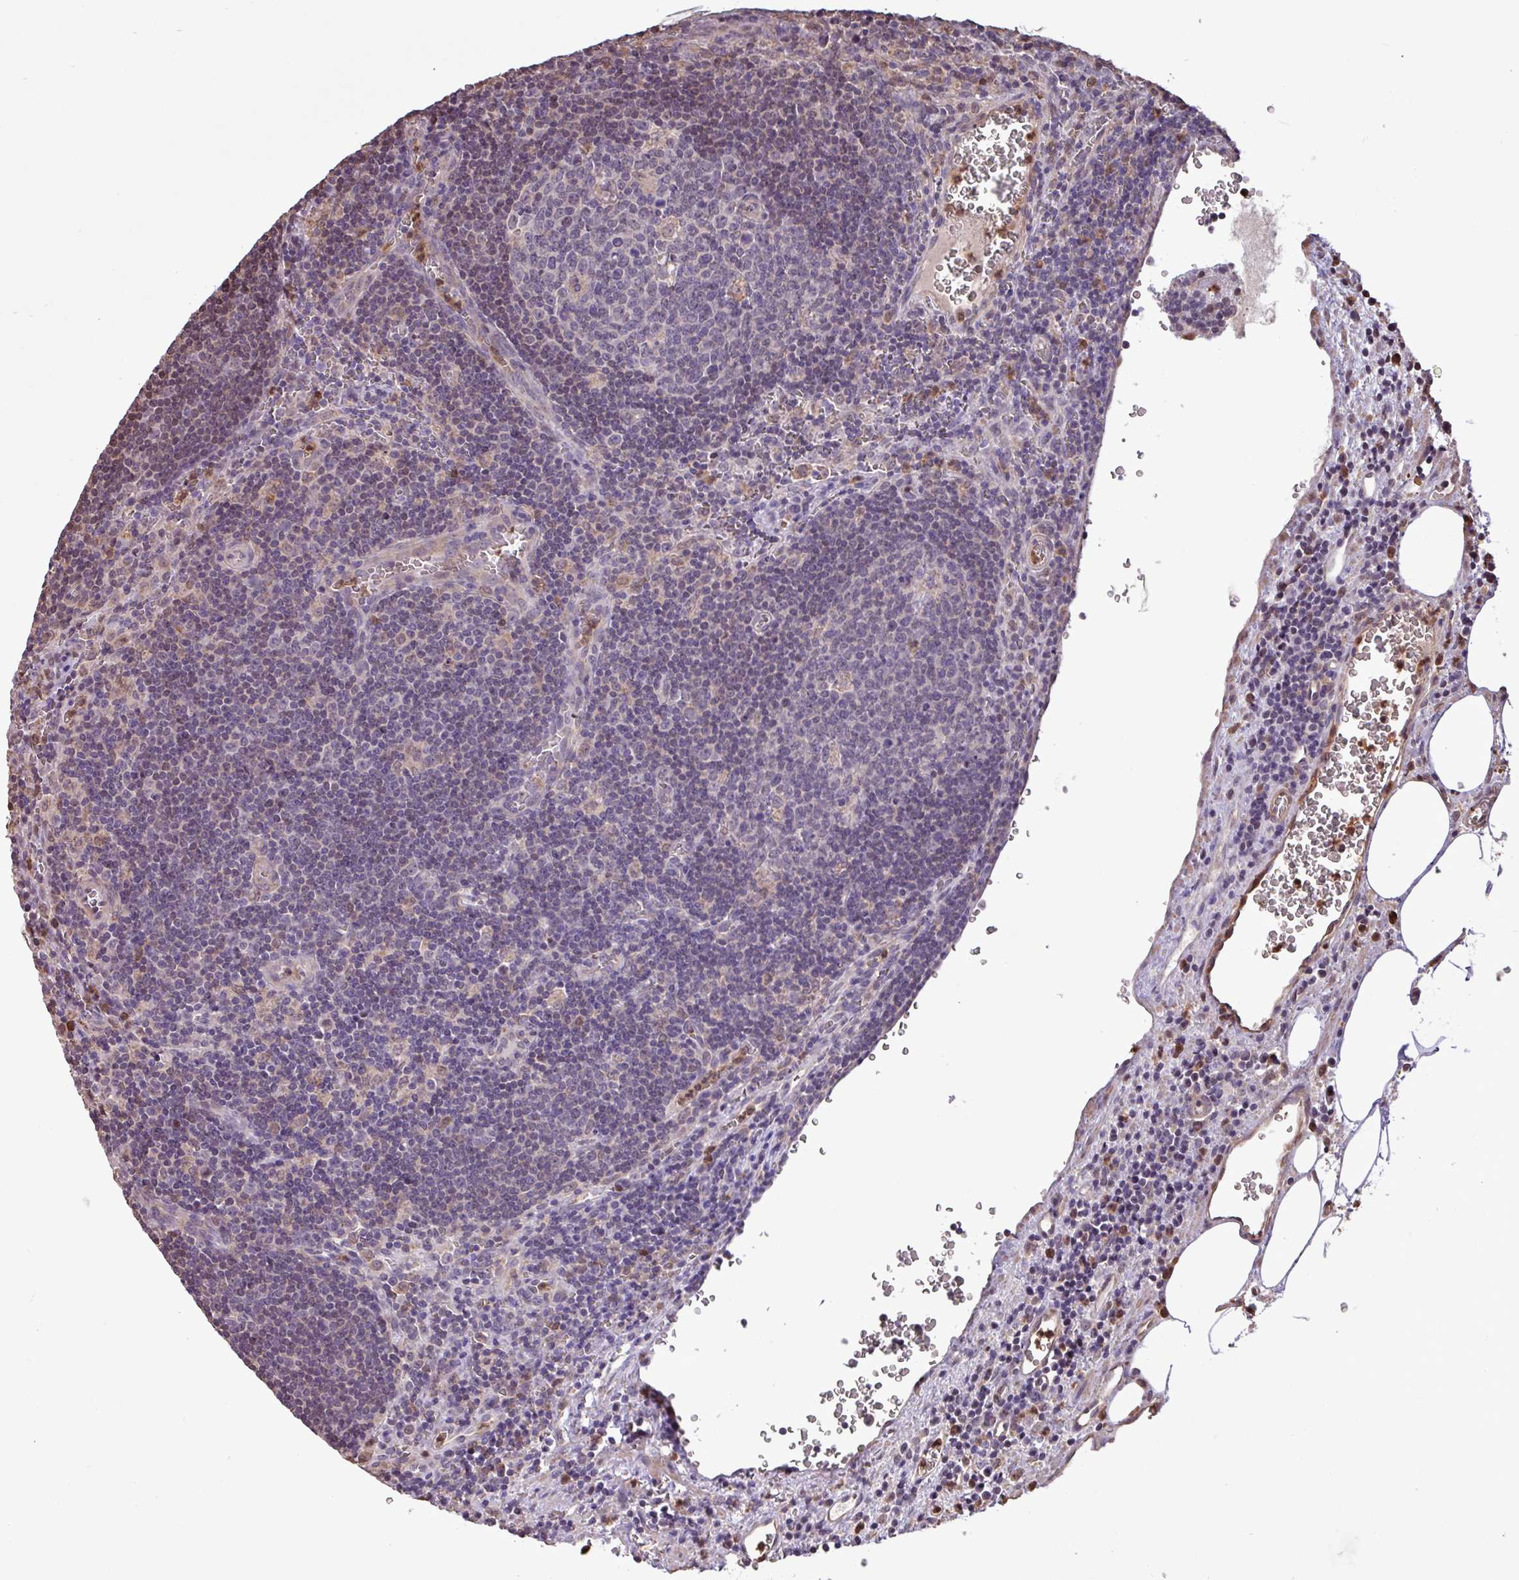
{"staining": {"intensity": "negative", "quantity": "none", "location": "none"}, "tissue": "lymph node", "cell_type": "Germinal center cells", "image_type": "normal", "snomed": [{"axis": "morphology", "description": "Normal tissue, NOS"}, {"axis": "topography", "description": "Lymph node"}], "caption": "IHC image of unremarkable human lymph node stained for a protein (brown), which reveals no positivity in germinal center cells.", "gene": "CHST11", "patient": {"sex": "male", "age": 50}}